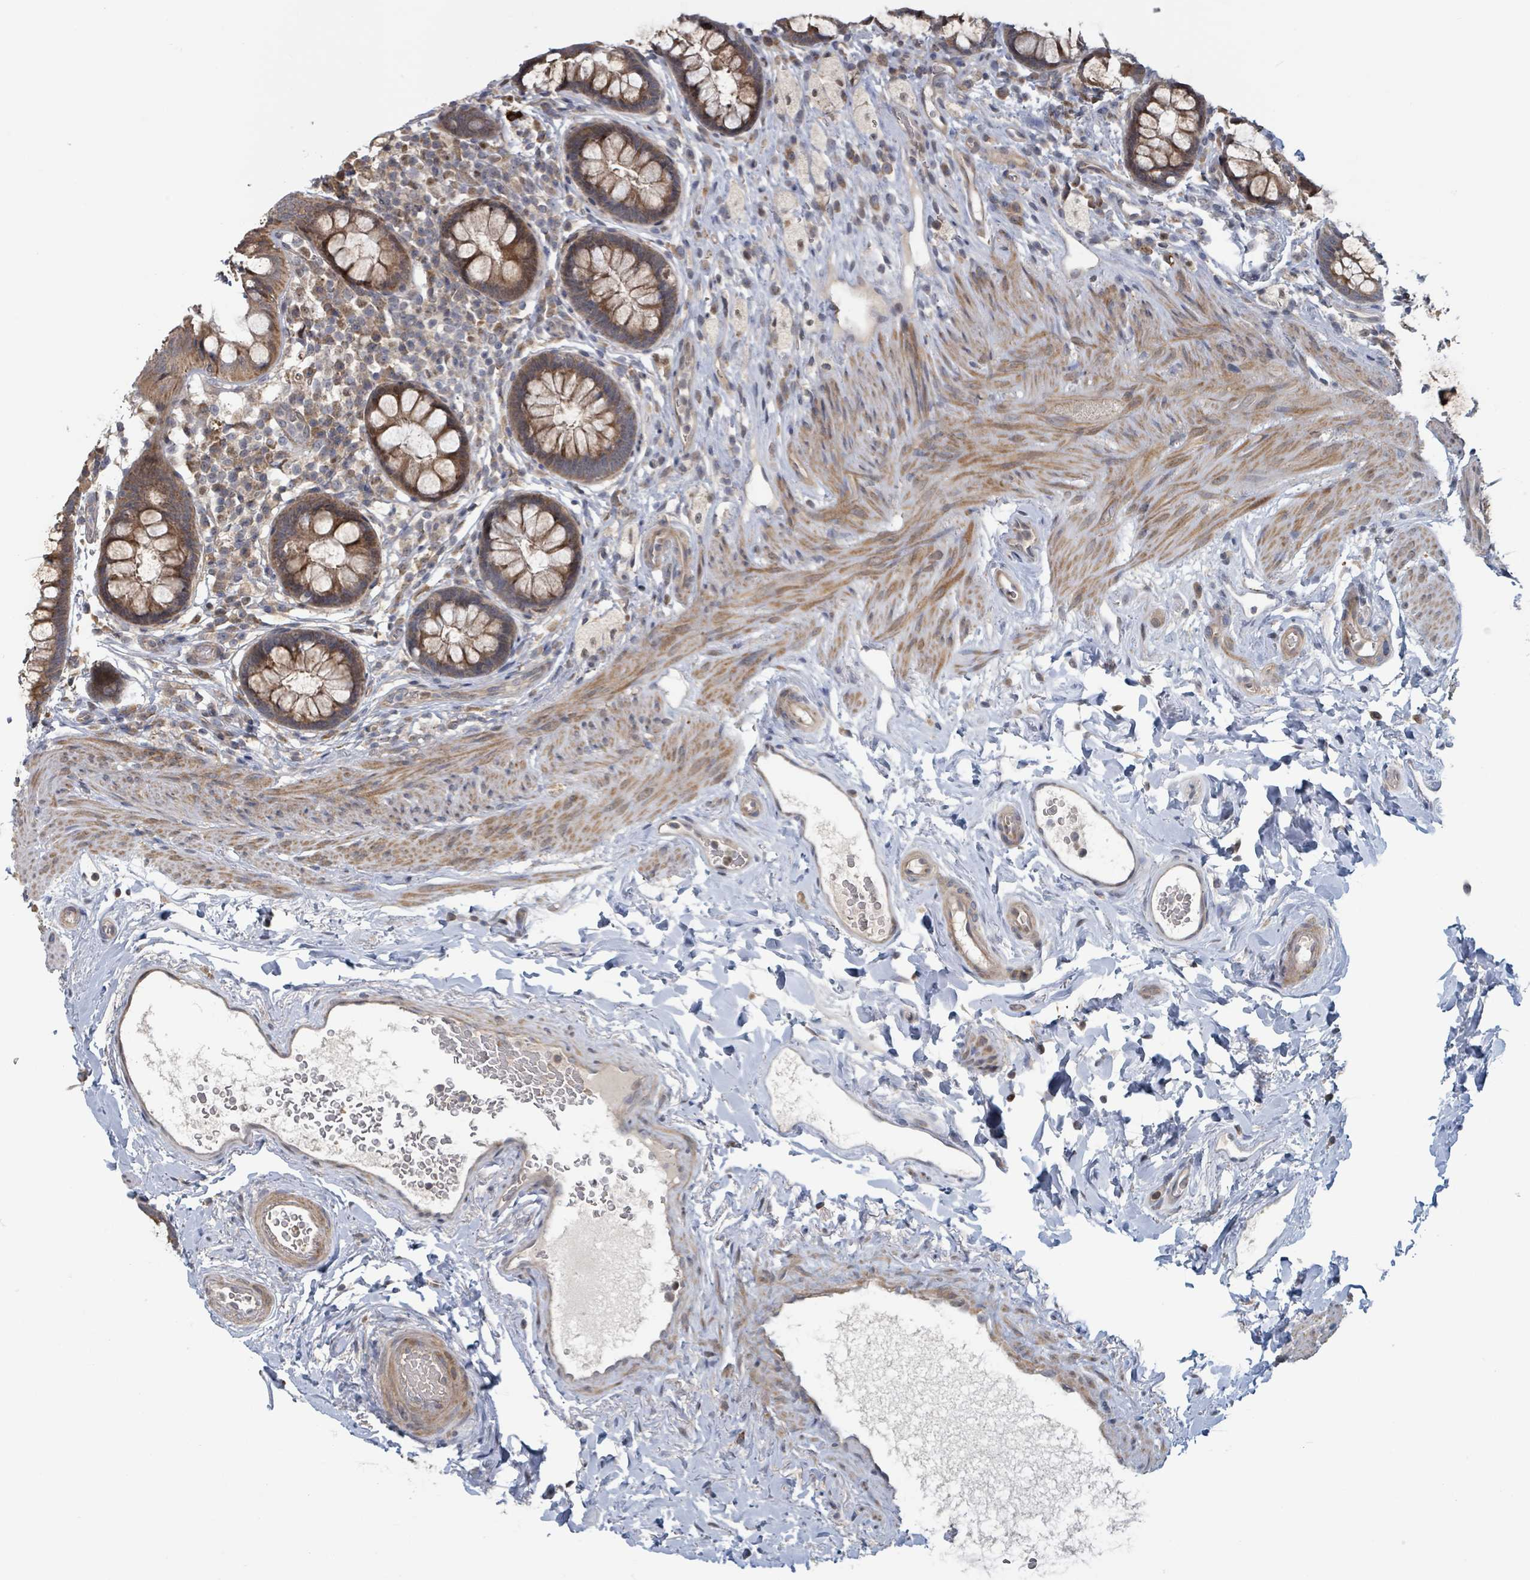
{"staining": {"intensity": "moderate", "quantity": ">75%", "location": "cytoplasmic/membranous"}, "tissue": "rectum", "cell_type": "Glandular cells", "image_type": "normal", "snomed": [{"axis": "morphology", "description": "Normal tissue, NOS"}, {"axis": "topography", "description": "Rectum"}, {"axis": "topography", "description": "Peripheral nerve tissue"}], "caption": "A brown stain shows moderate cytoplasmic/membranous staining of a protein in glandular cells of normal human rectum. (DAB IHC, brown staining for protein, blue staining for nuclei).", "gene": "HIVEP1", "patient": {"sex": "female", "age": 69}}